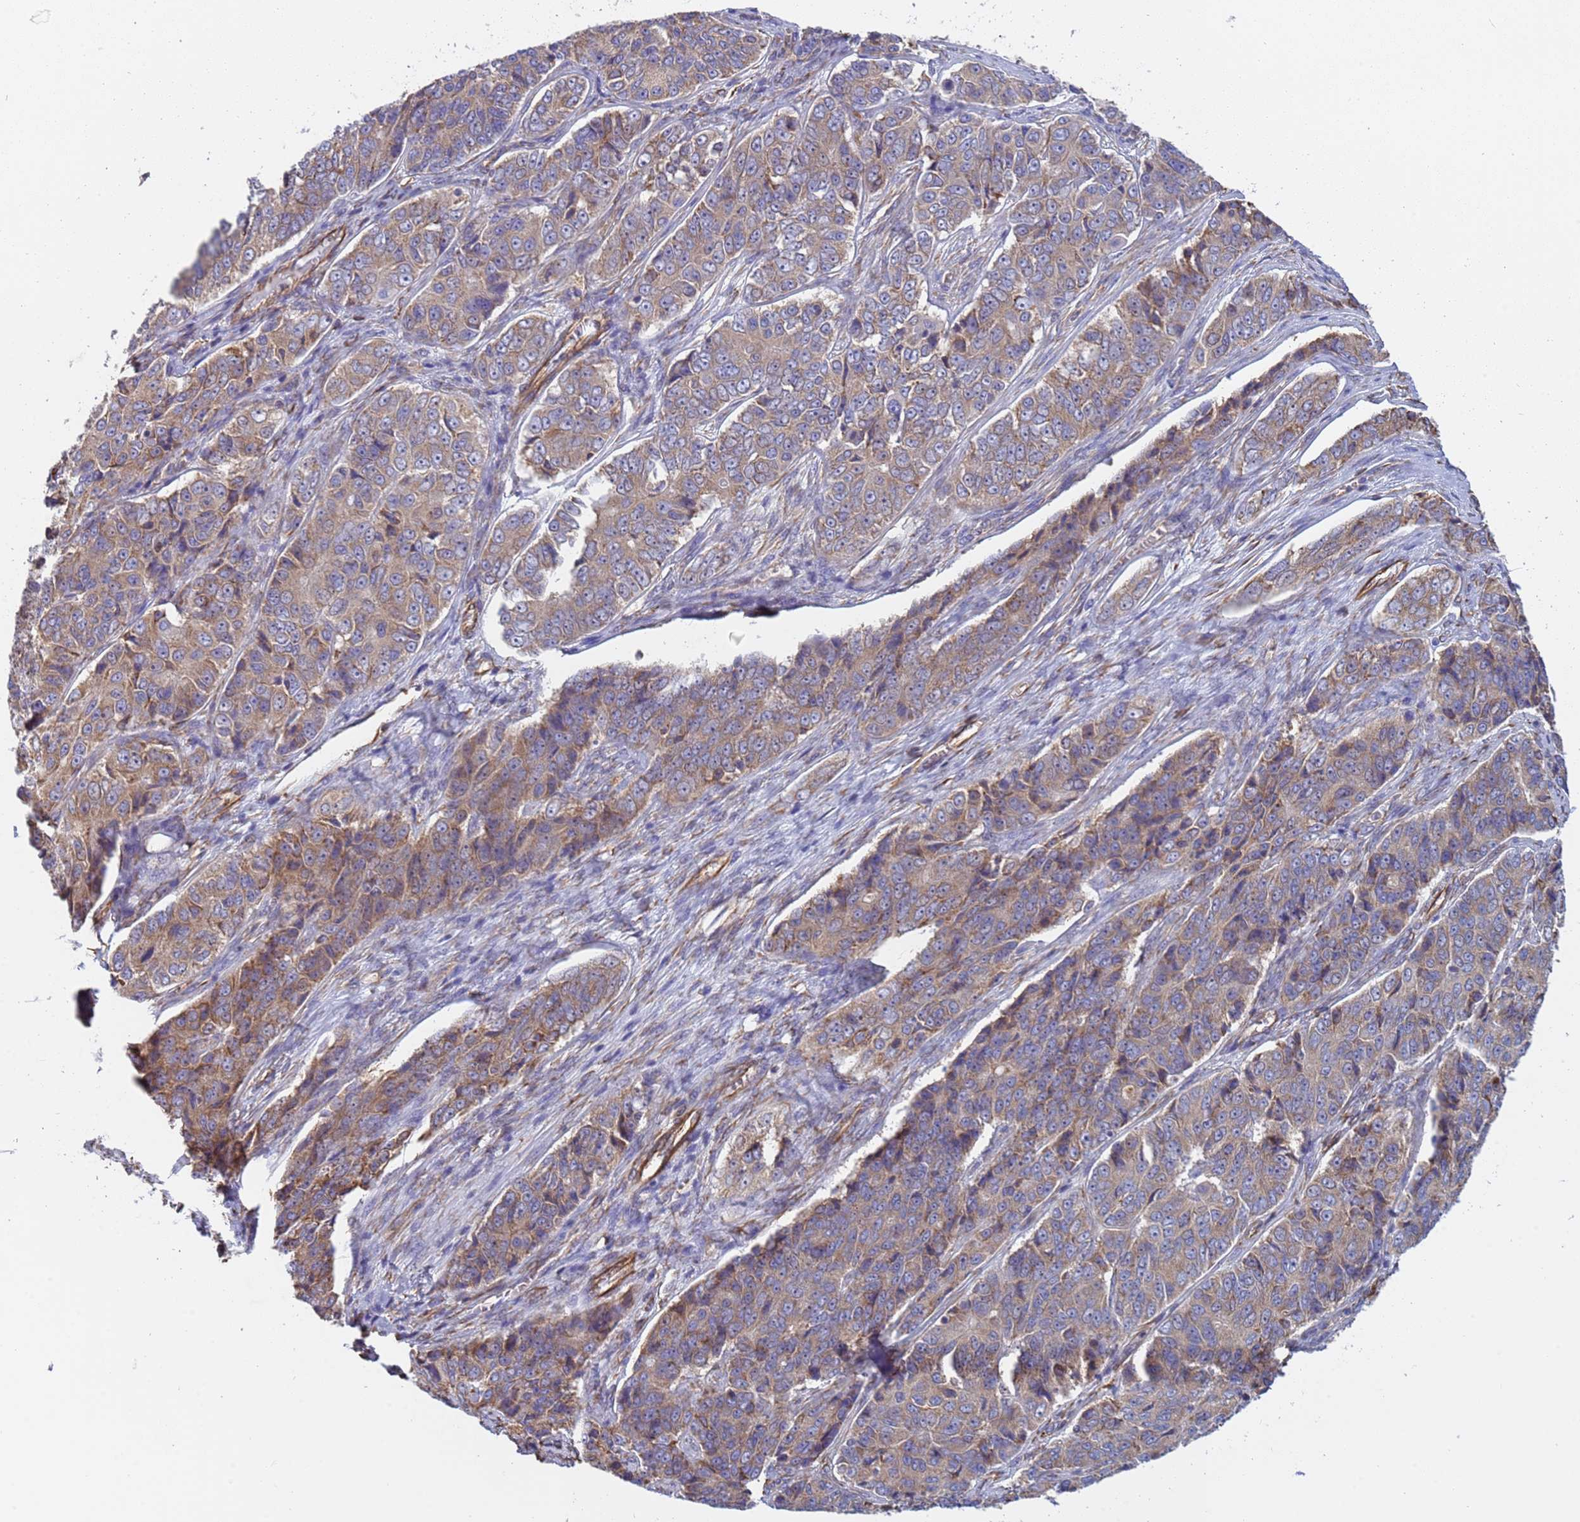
{"staining": {"intensity": "weak", "quantity": ">75%", "location": "cytoplasmic/membranous"}, "tissue": "ovarian cancer", "cell_type": "Tumor cells", "image_type": "cancer", "snomed": [{"axis": "morphology", "description": "Carcinoma, endometroid"}, {"axis": "topography", "description": "Ovary"}], "caption": "Human endometroid carcinoma (ovarian) stained for a protein (brown) exhibits weak cytoplasmic/membranous positive positivity in about >75% of tumor cells.", "gene": "NUDT12", "patient": {"sex": "female", "age": 51}}